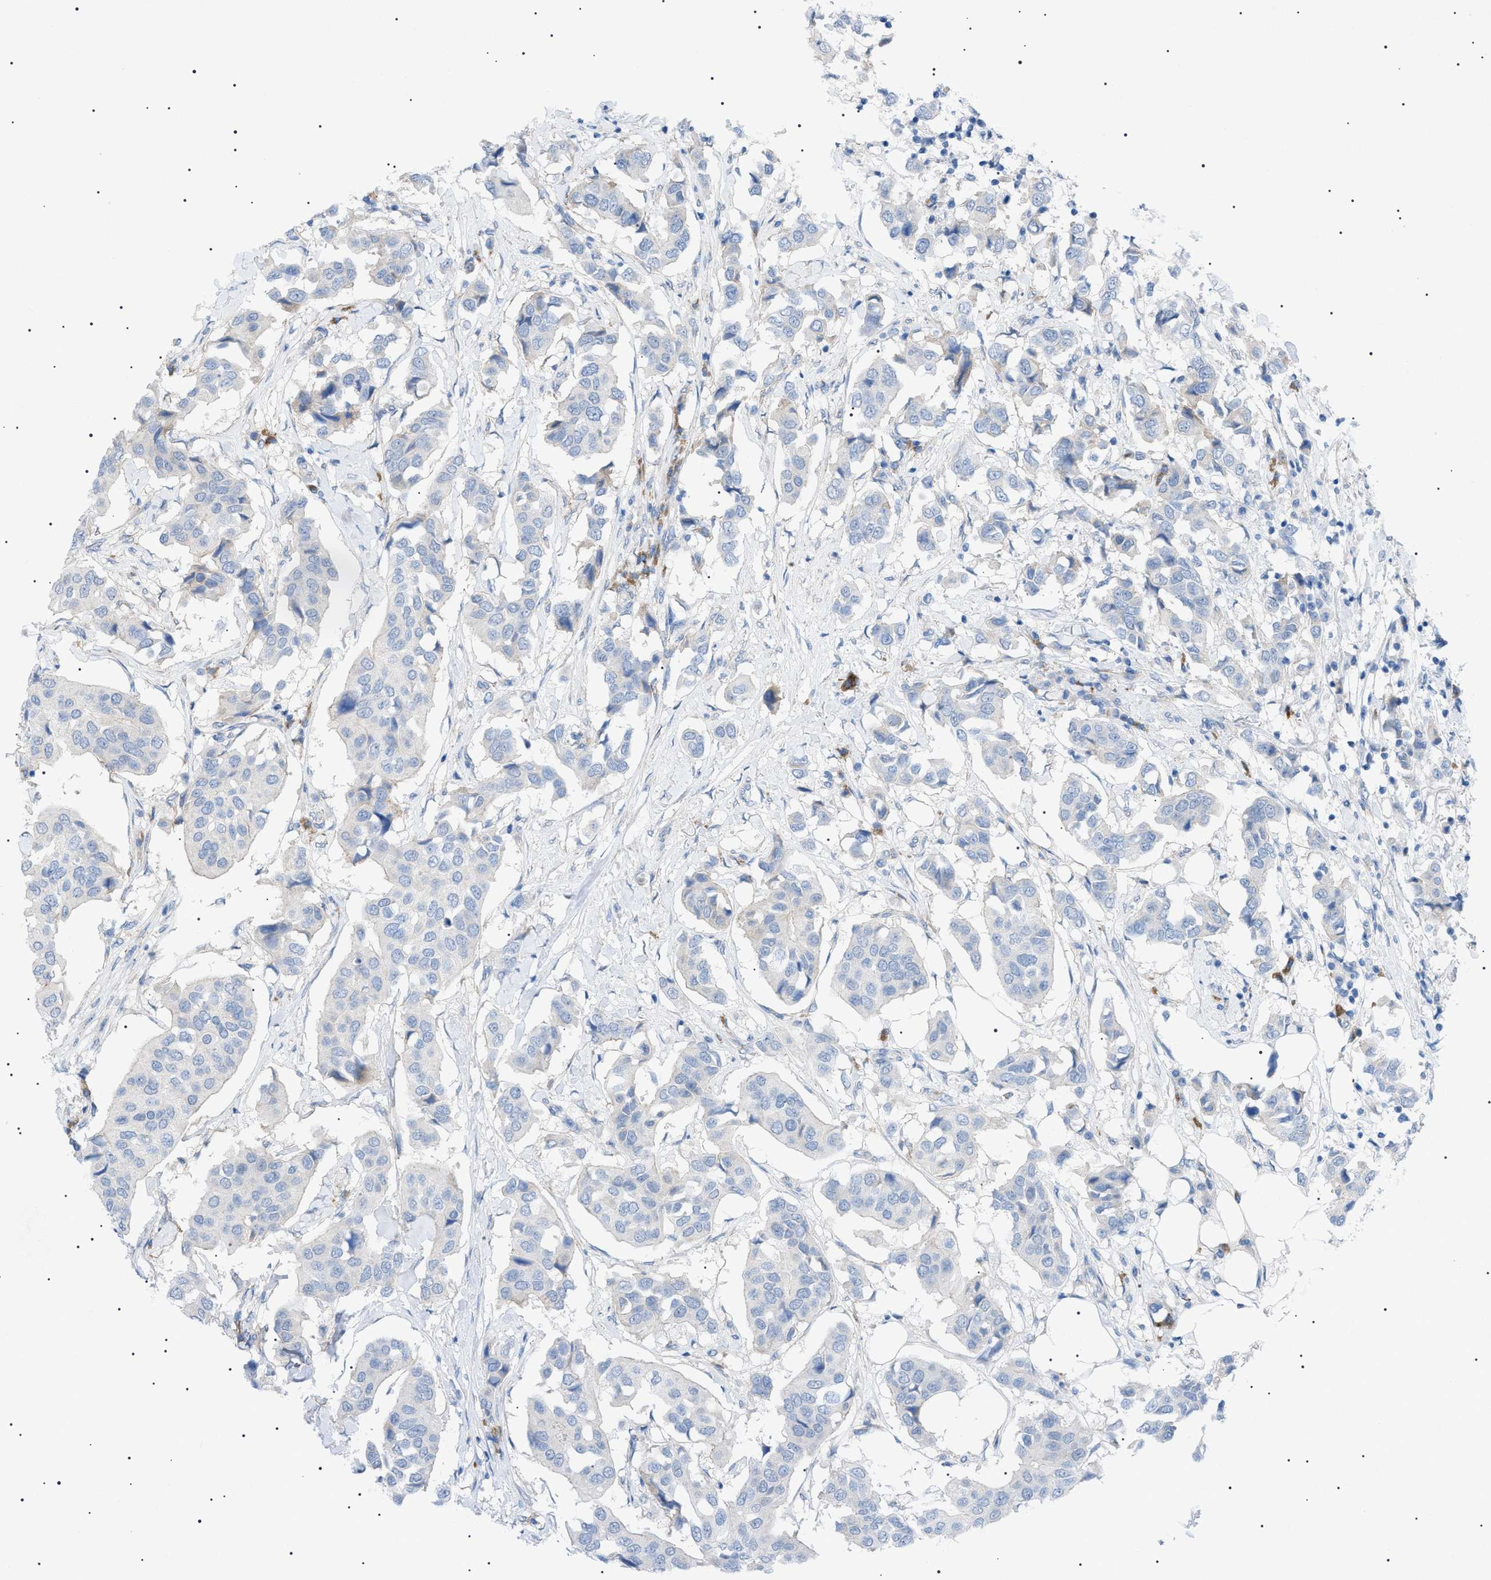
{"staining": {"intensity": "negative", "quantity": "none", "location": "none"}, "tissue": "breast cancer", "cell_type": "Tumor cells", "image_type": "cancer", "snomed": [{"axis": "morphology", "description": "Duct carcinoma"}, {"axis": "topography", "description": "Breast"}], "caption": "Breast cancer was stained to show a protein in brown. There is no significant expression in tumor cells.", "gene": "ADAMTS1", "patient": {"sex": "female", "age": 80}}